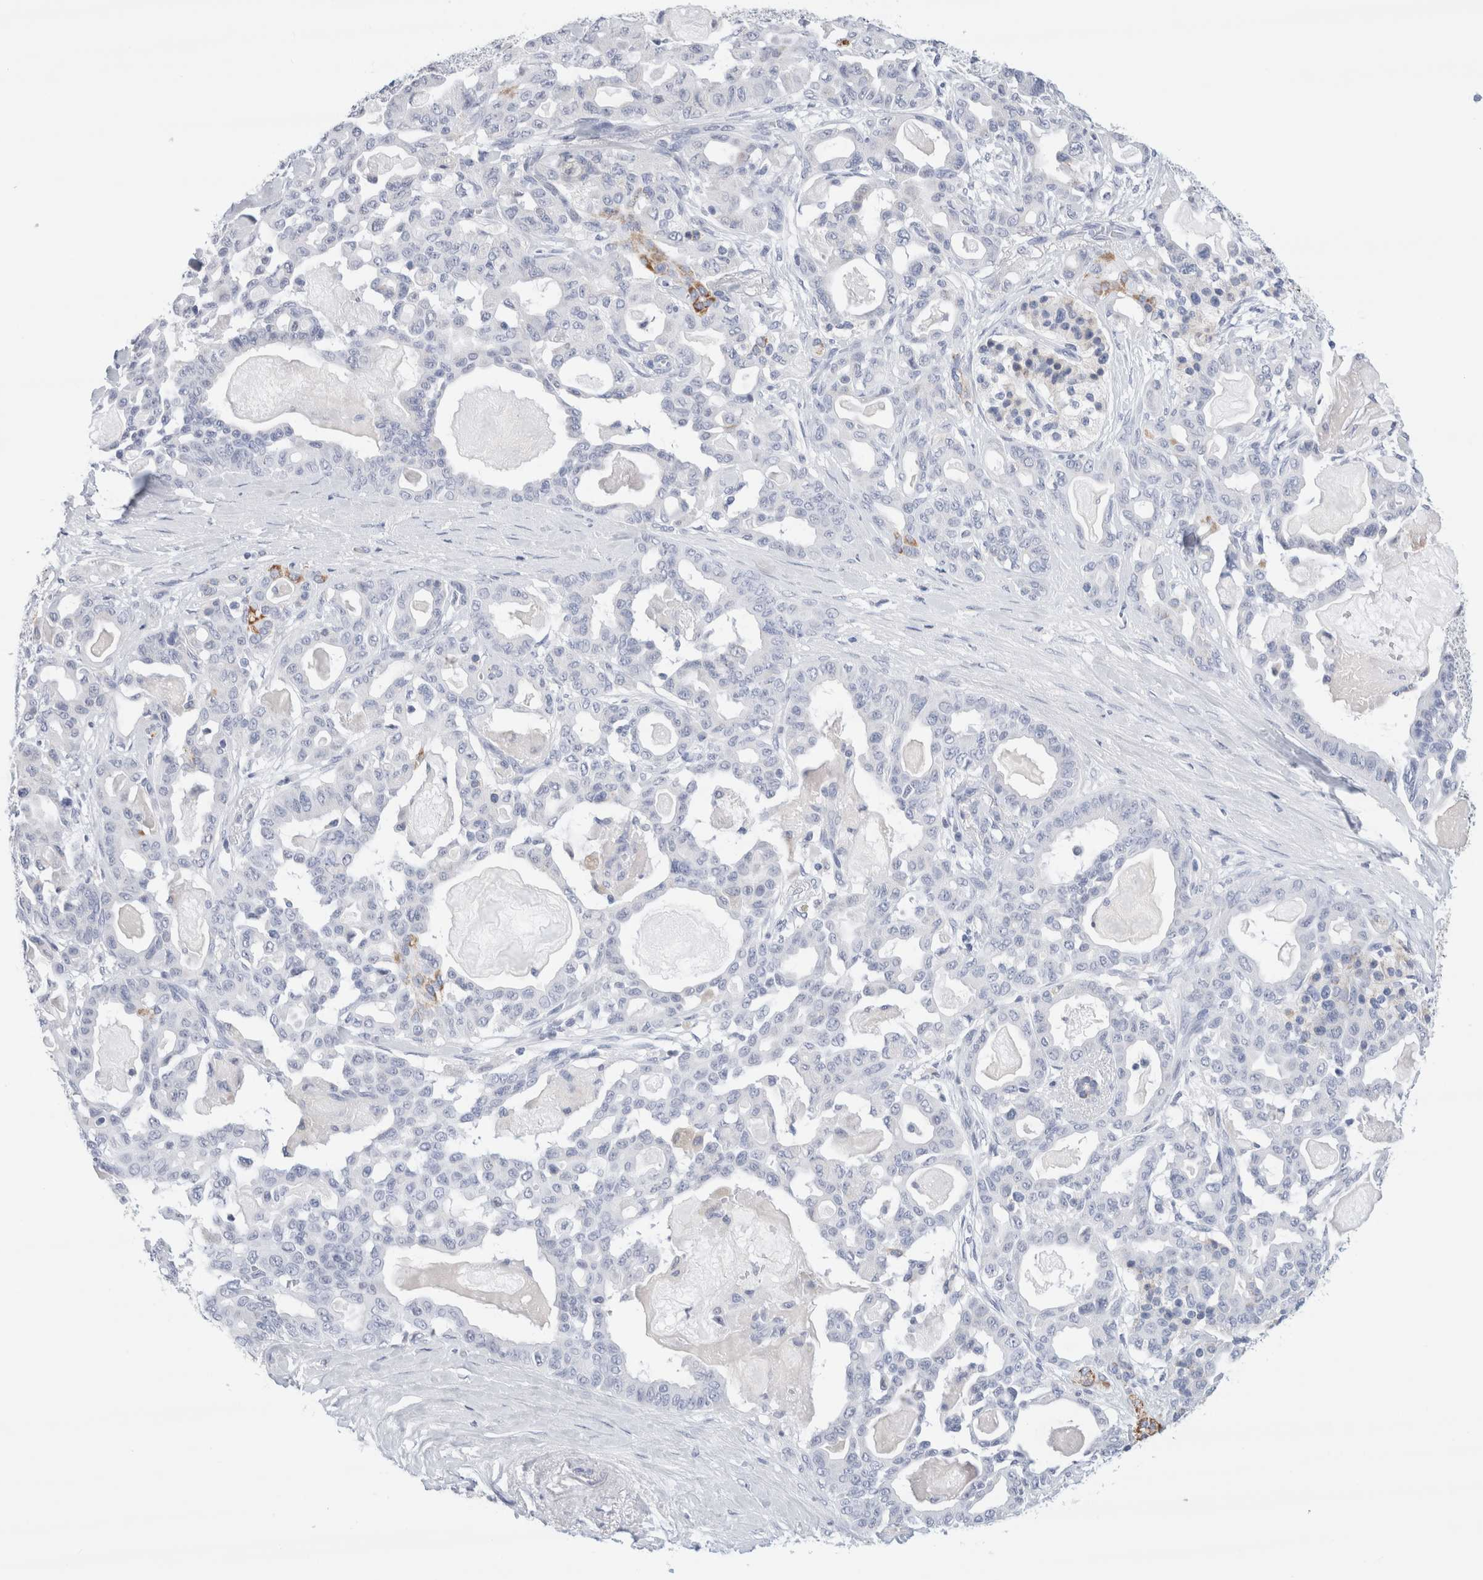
{"staining": {"intensity": "moderate", "quantity": "<25%", "location": "cytoplasmic/membranous"}, "tissue": "pancreatic cancer", "cell_type": "Tumor cells", "image_type": "cancer", "snomed": [{"axis": "morphology", "description": "Adenocarcinoma, NOS"}, {"axis": "topography", "description": "Pancreas"}], "caption": "Approximately <25% of tumor cells in pancreatic cancer exhibit moderate cytoplasmic/membranous protein staining as visualized by brown immunohistochemical staining.", "gene": "ECHDC2", "patient": {"sex": "male", "age": 63}}